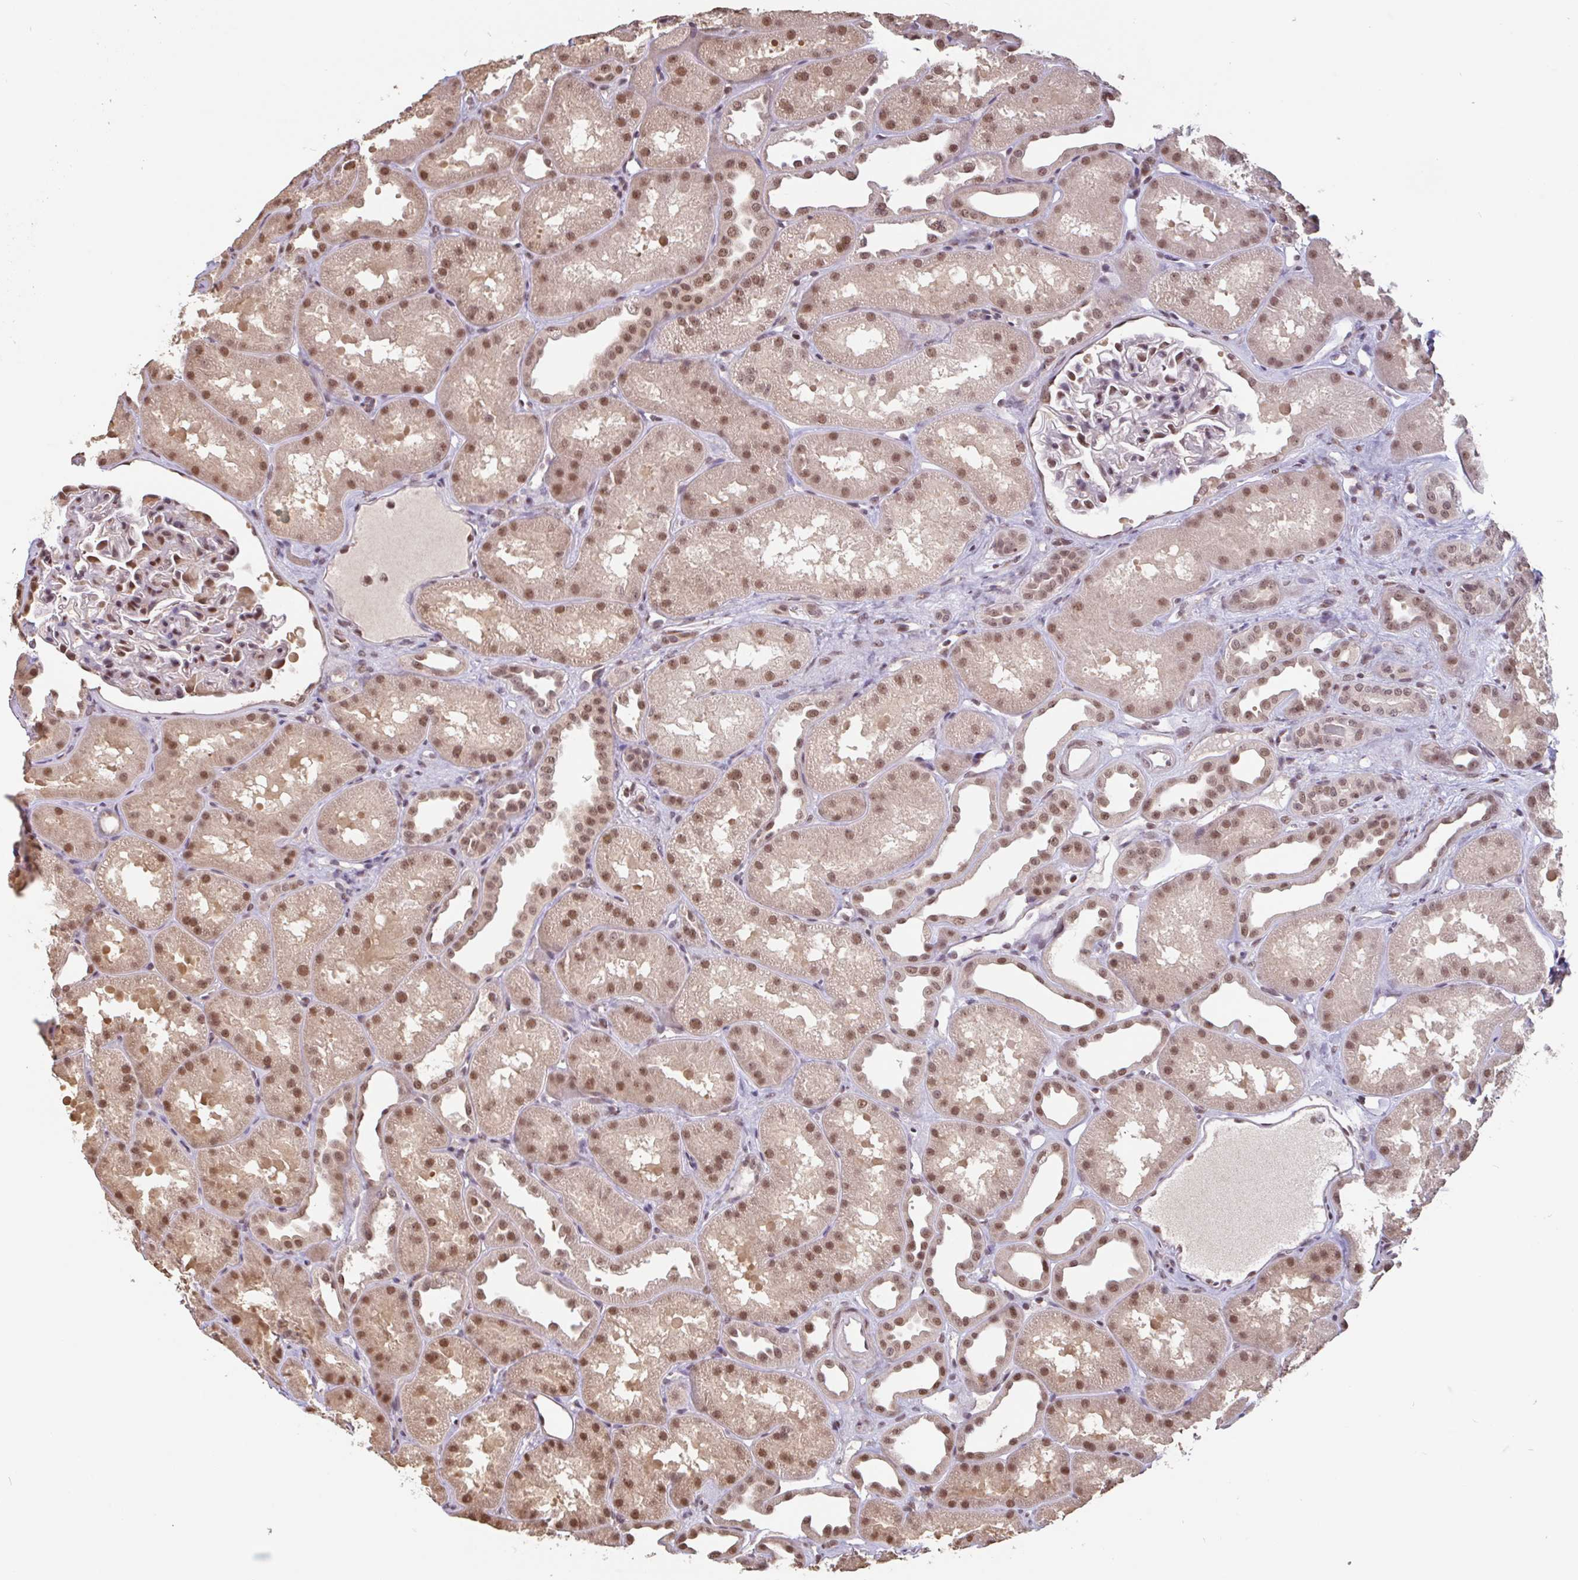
{"staining": {"intensity": "moderate", "quantity": ">75%", "location": "nuclear"}, "tissue": "kidney", "cell_type": "Cells in glomeruli", "image_type": "normal", "snomed": [{"axis": "morphology", "description": "Normal tissue, NOS"}, {"axis": "topography", "description": "Kidney"}], "caption": "Immunohistochemistry (IHC) staining of normal kidney, which exhibits medium levels of moderate nuclear positivity in approximately >75% of cells in glomeruli indicating moderate nuclear protein expression. The staining was performed using DAB (brown) for protein detection and nuclei were counterstained in hematoxylin (blue).", "gene": "DR1", "patient": {"sex": "male", "age": 61}}